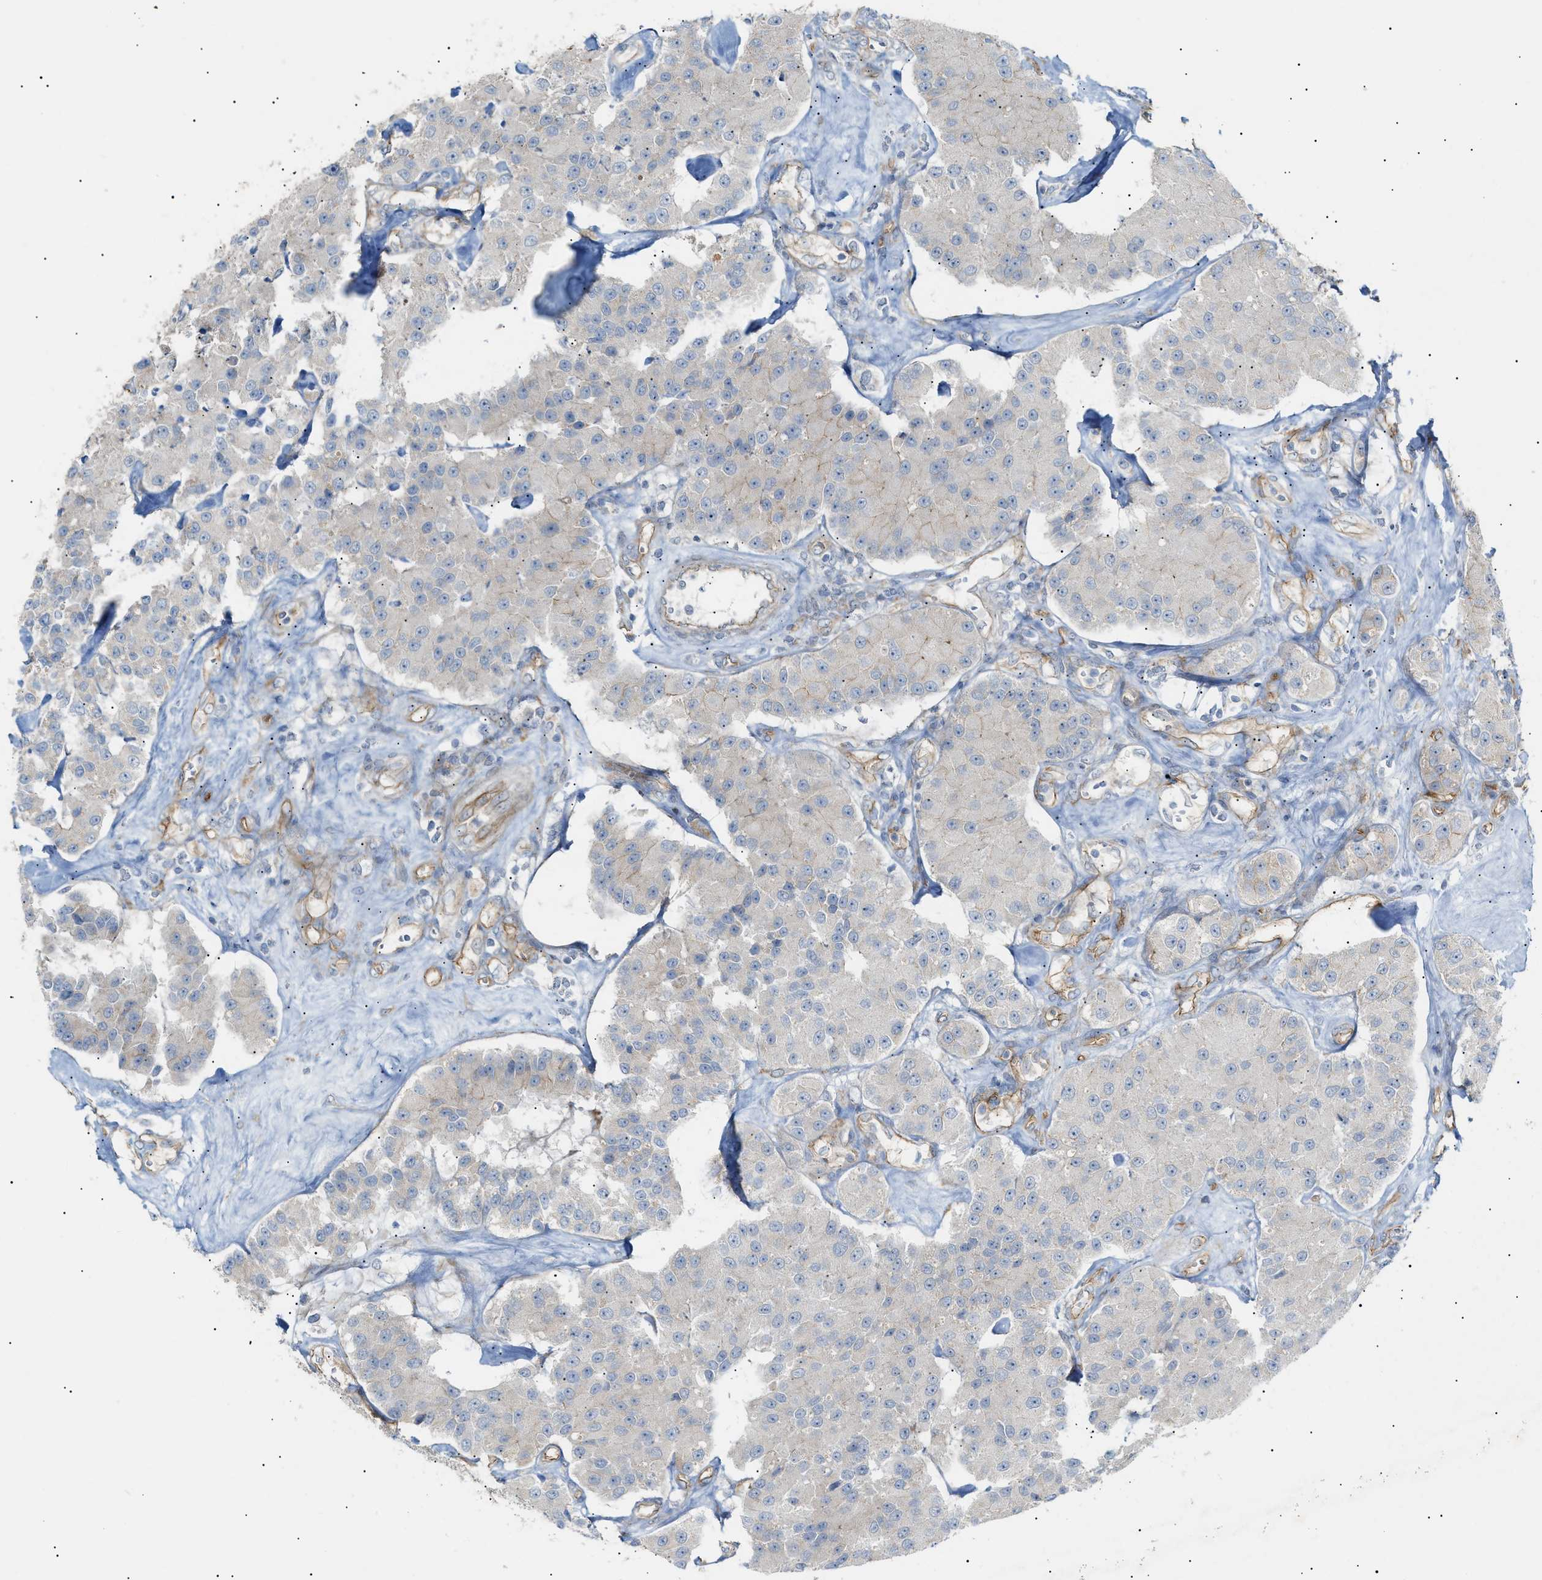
{"staining": {"intensity": "negative", "quantity": "none", "location": "none"}, "tissue": "carcinoid", "cell_type": "Tumor cells", "image_type": "cancer", "snomed": [{"axis": "morphology", "description": "Carcinoid, malignant, NOS"}, {"axis": "topography", "description": "Pancreas"}], "caption": "A high-resolution photomicrograph shows immunohistochemistry staining of carcinoid, which displays no significant expression in tumor cells. (Brightfield microscopy of DAB immunohistochemistry at high magnification).", "gene": "ZFHX2", "patient": {"sex": "male", "age": 41}}